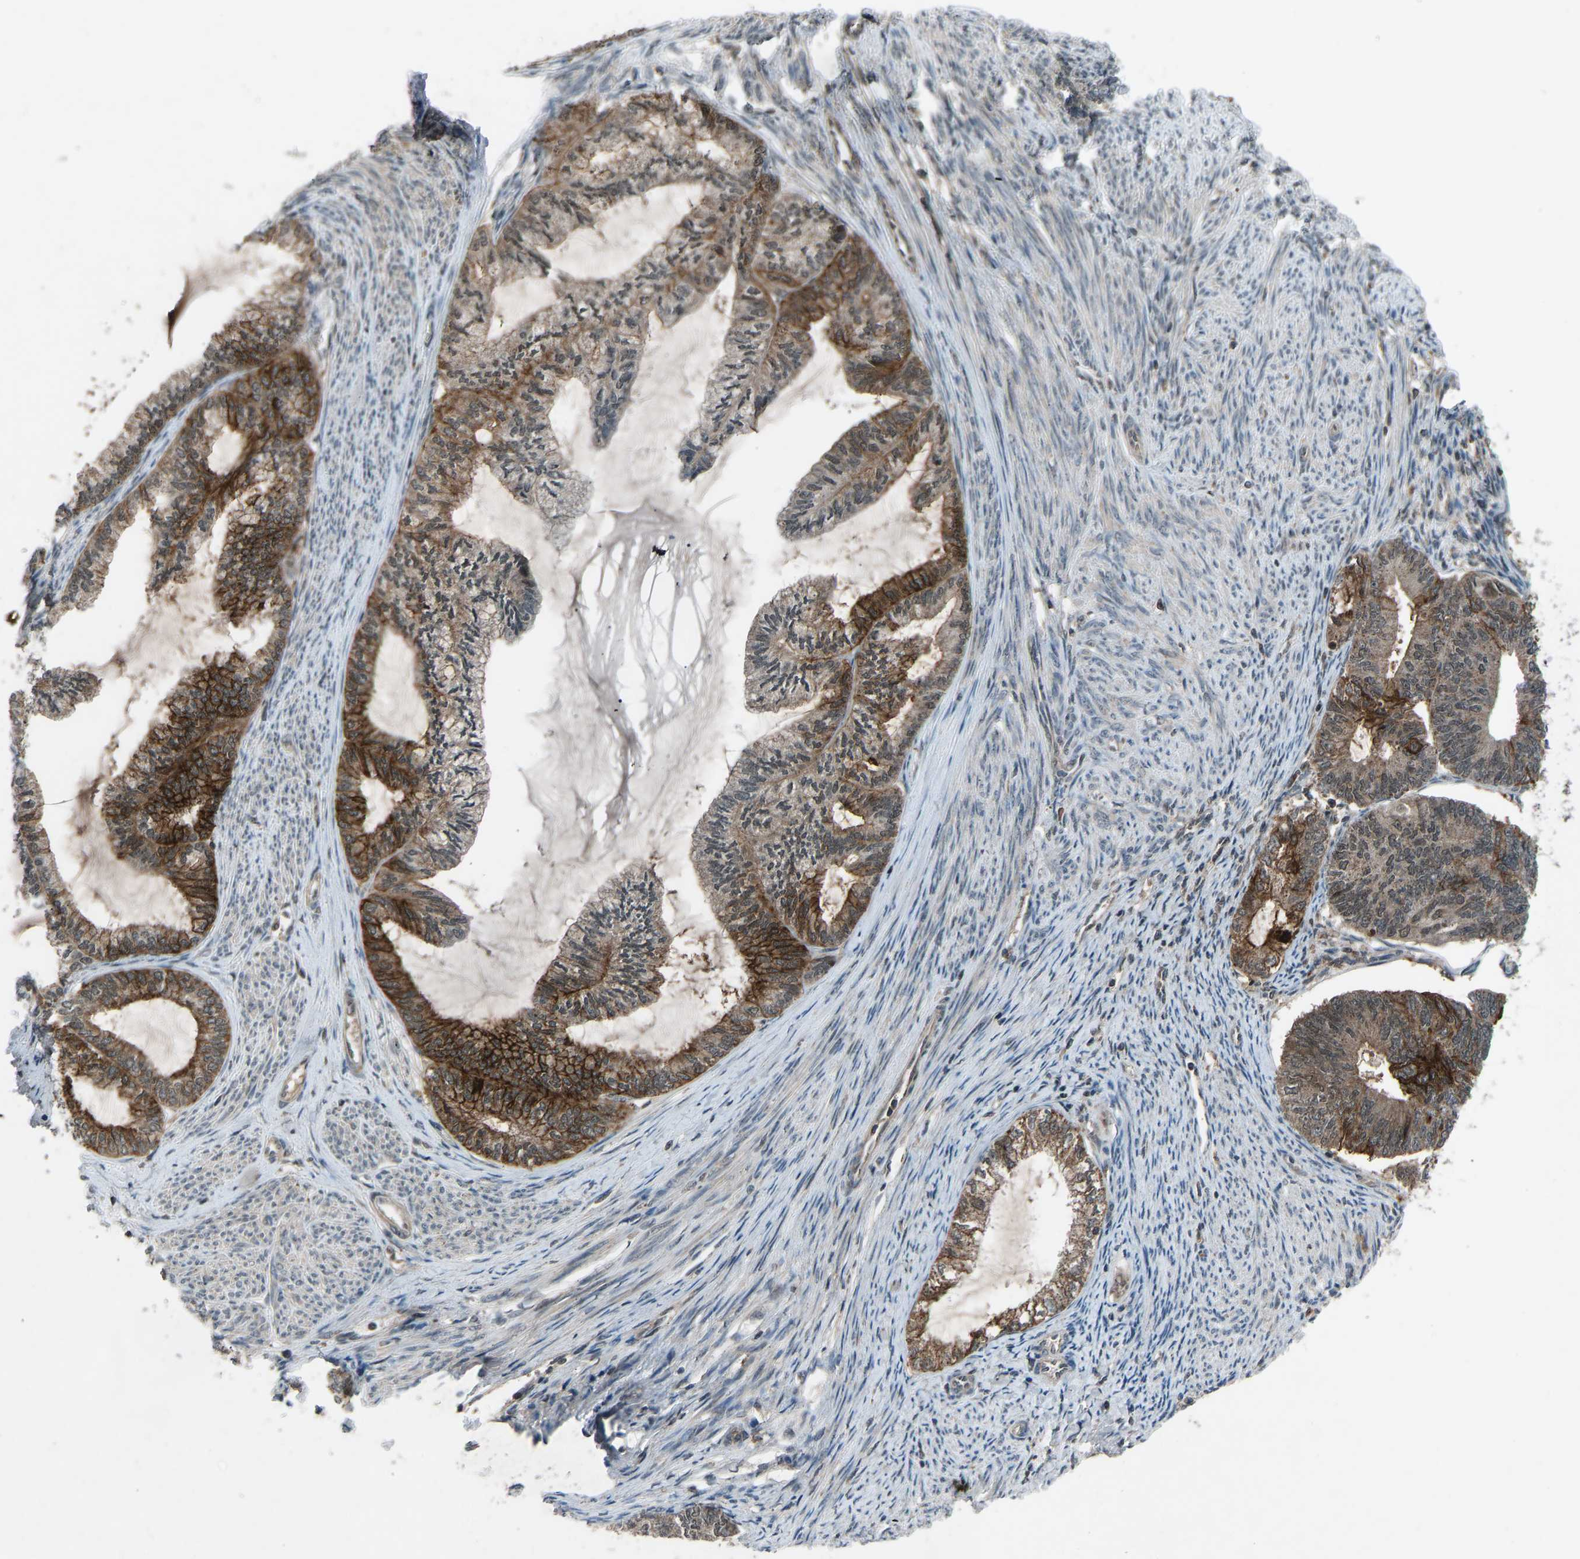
{"staining": {"intensity": "strong", "quantity": ">75%", "location": "cytoplasmic/membranous"}, "tissue": "endometrial cancer", "cell_type": "Tumor cells", "image_type": "cancer", "snomed": [{"axis": "morphology", "description": "Adenocarcinoma, NOS"}, {"axis": "topography", "description": "Endometrium"}], "caption": "Endometrial adenocarcinoma was stained to show a protein in brown. There is high levels of strong cytoplasmic/membranous staining in about >75% of tumor cells. Using DAB (3,3'-diaminobenzidine) (brown) and hematoxylin (blue) stains, captured at high magnification using brightfield microscopy.", "gene": "SLC43A1", "patient": {"sex": "female", "age": 86}}